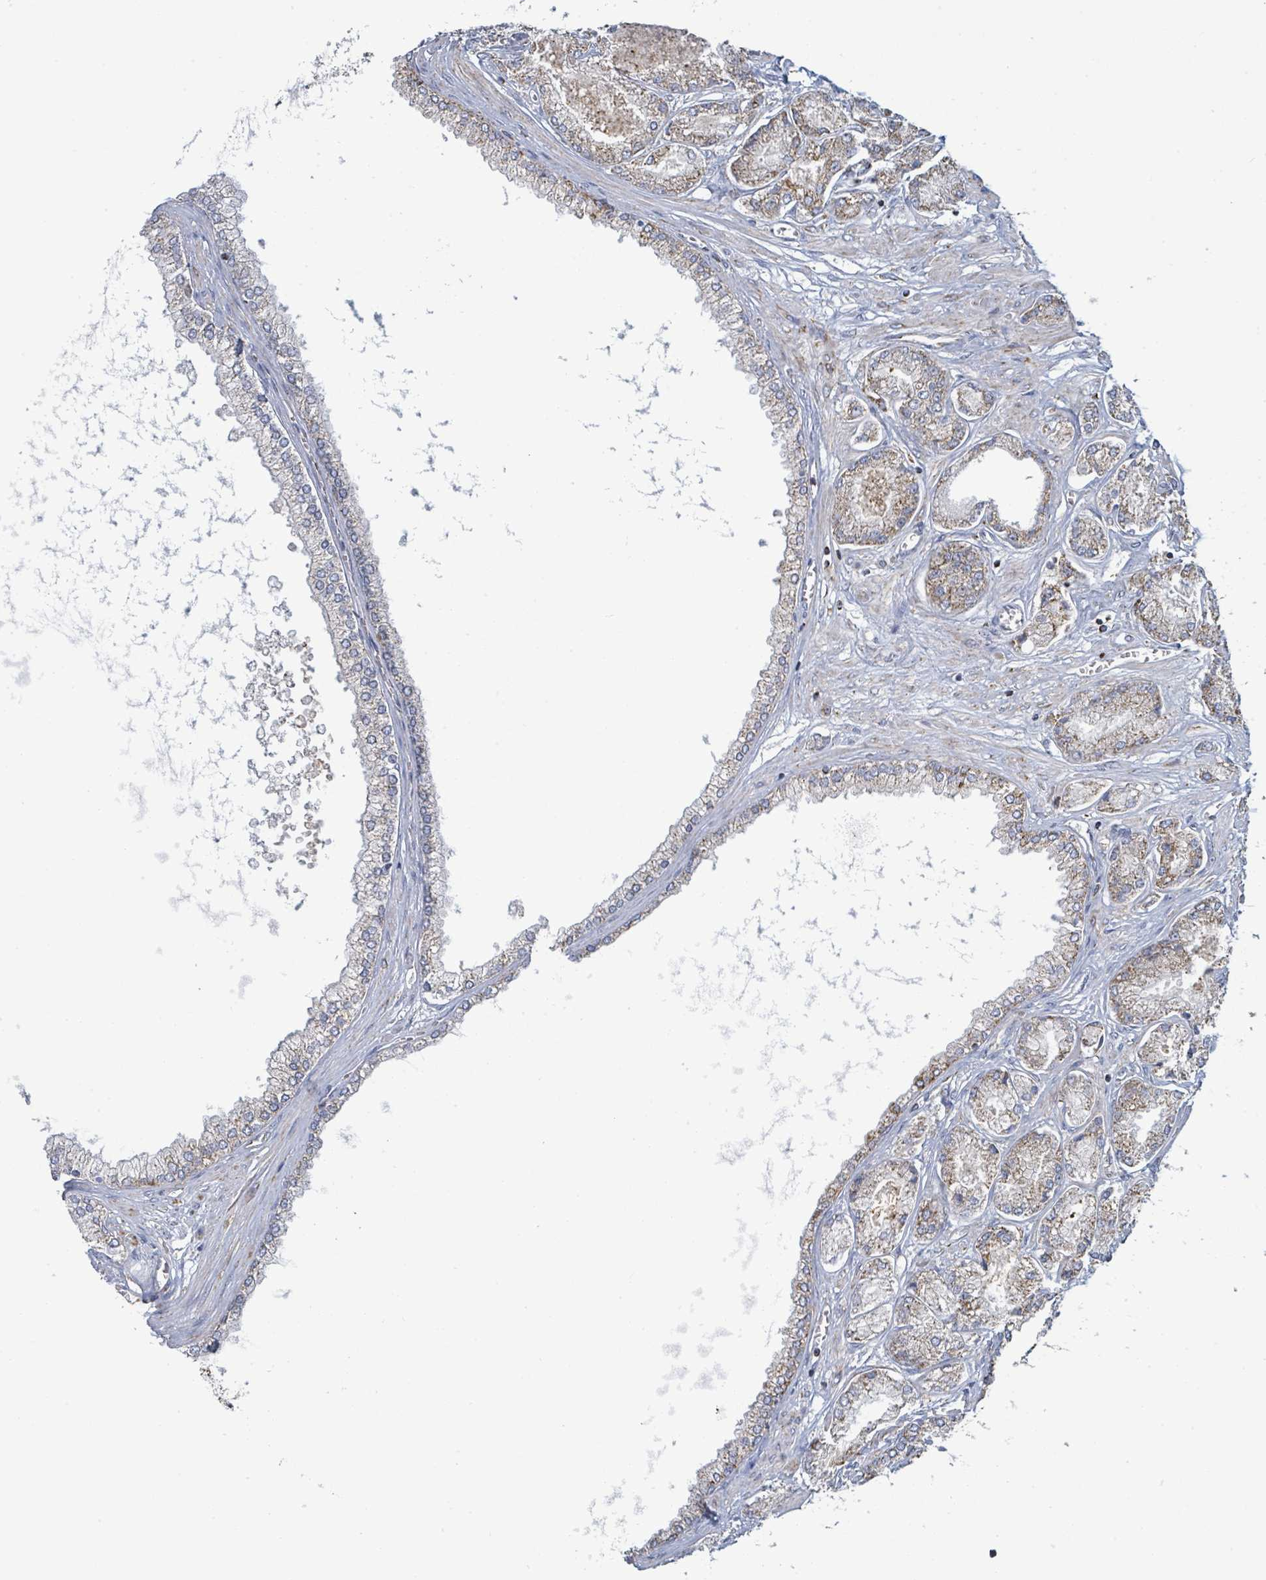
{"staining": {"intensity": "strong", "quantity": ">75%", "location": "cytoplasmic/membranous"}, "tissue": "prostate cancer", "cell_type": "Tumor cells", "image_type": "cancer", "snomed": [{"axis": "morphology", "description": "Adenocarcinoma, NOS"}, {"axis": "topography", "description": "Prostate and seminal vesicle, NOS"}], "caption": "Immunohistochemistry of human adenocarcinoma (prostate) exhibits high levels of strong cytoplasmic/membranous staining in approximately >75% of tumor cells.", "gene": "SUCLG2", "patient": {"sex": "male", "age": 76}}